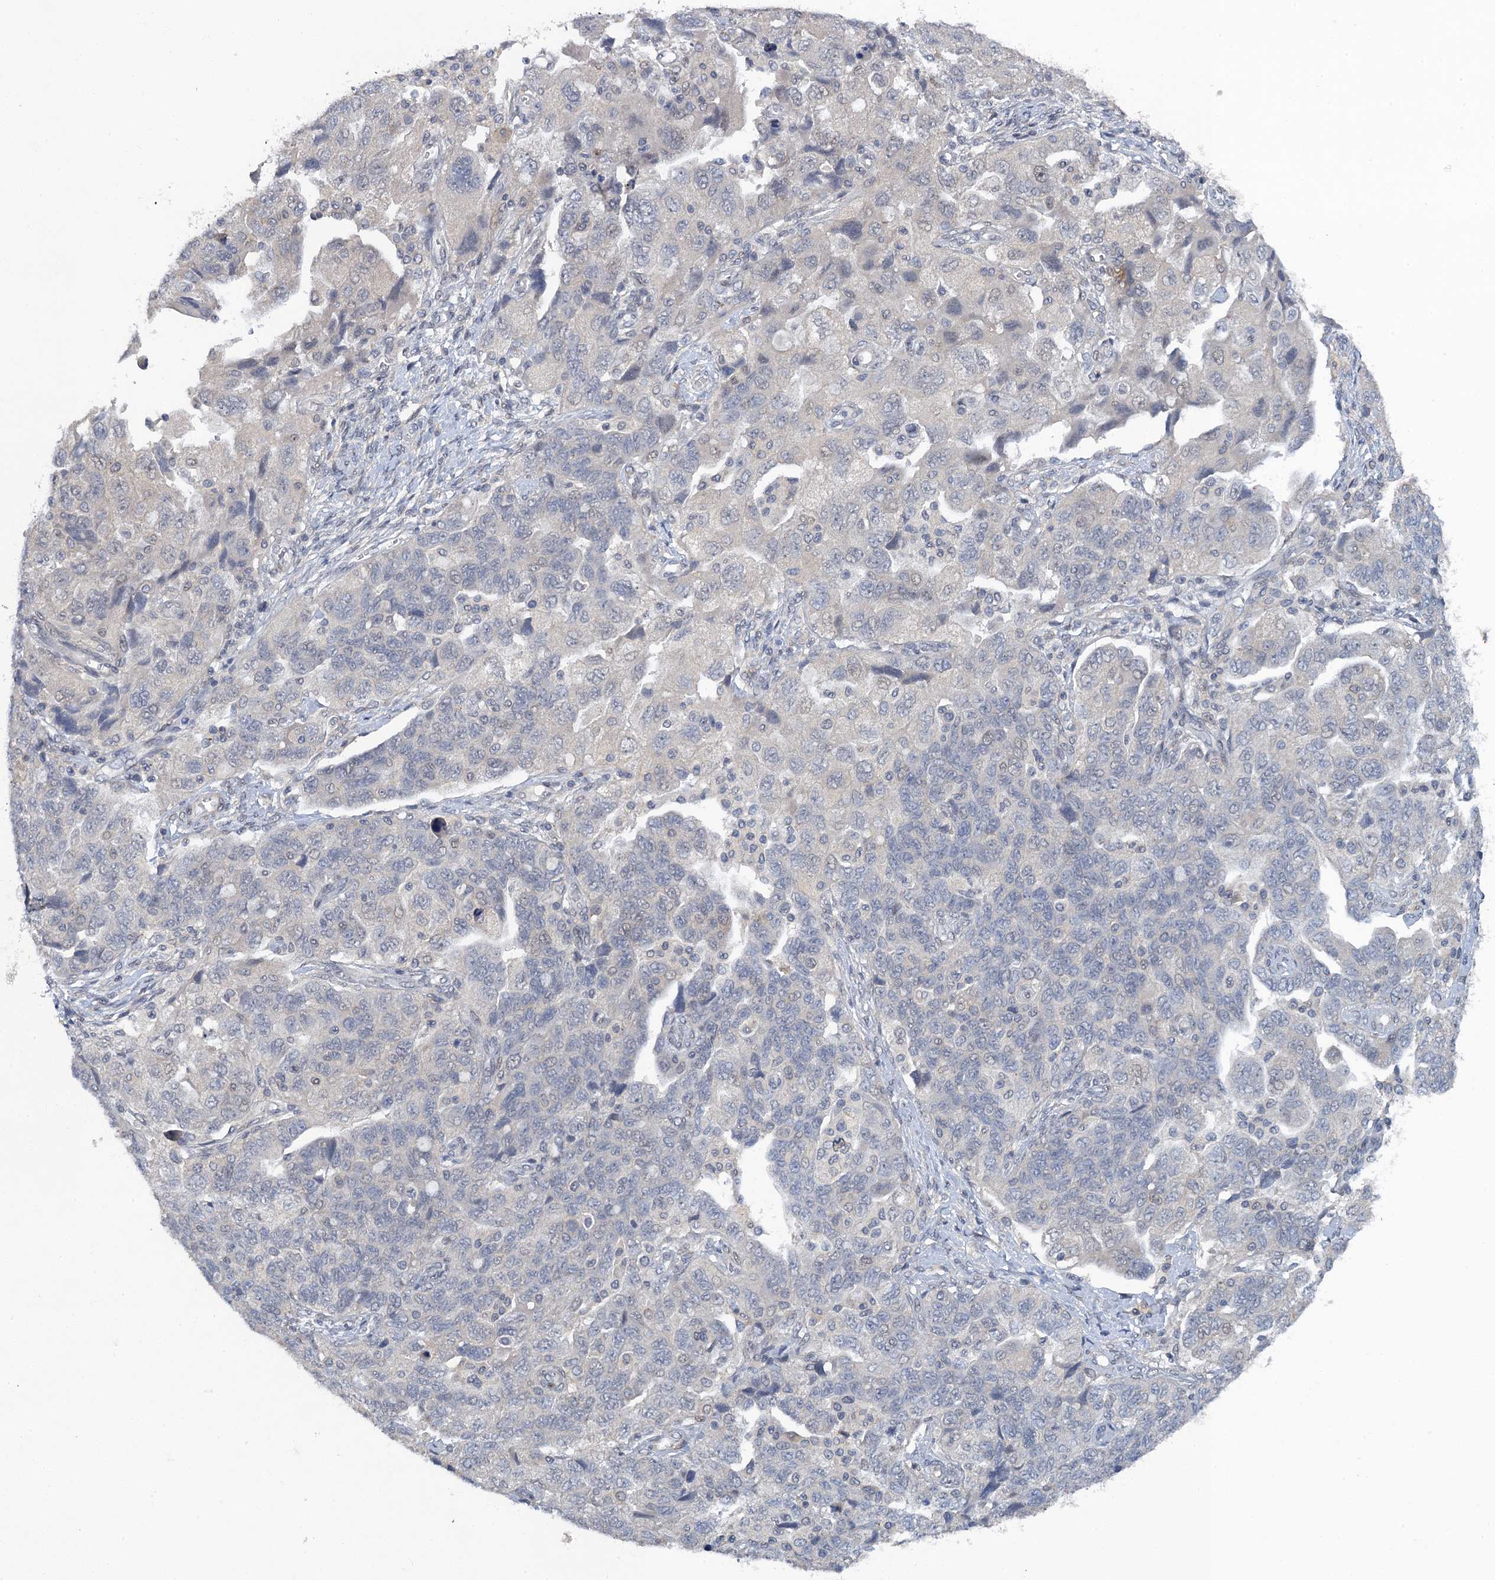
{"staining": {"intensity": "negative", "quantity": "none", "location": "none"}, "tissue": "ovarian cancer", "cell_type": "Tumor cells", "image_type": "cancer", "snomed": [{"axis": "morphology", "description": "Carcinoma, NOS"}, {"axis": "morphology", "description": "Cystadenocarcinoma, serous, NOS"}, {"axis": "topography", "description": "Ovary"}], "caption": "Immunohistochemistry of ovarian cancer (serous cystadenocarcinoma) shows no positivity in tumor cells. (Stains: DAB immunohistochemistry (IHC) with hematoxylin counter stain, Microscopy: brightfield microscopy at high magnification).", "gene": "MRFAP1", "patient": {"sex": "female", "age": 69}}